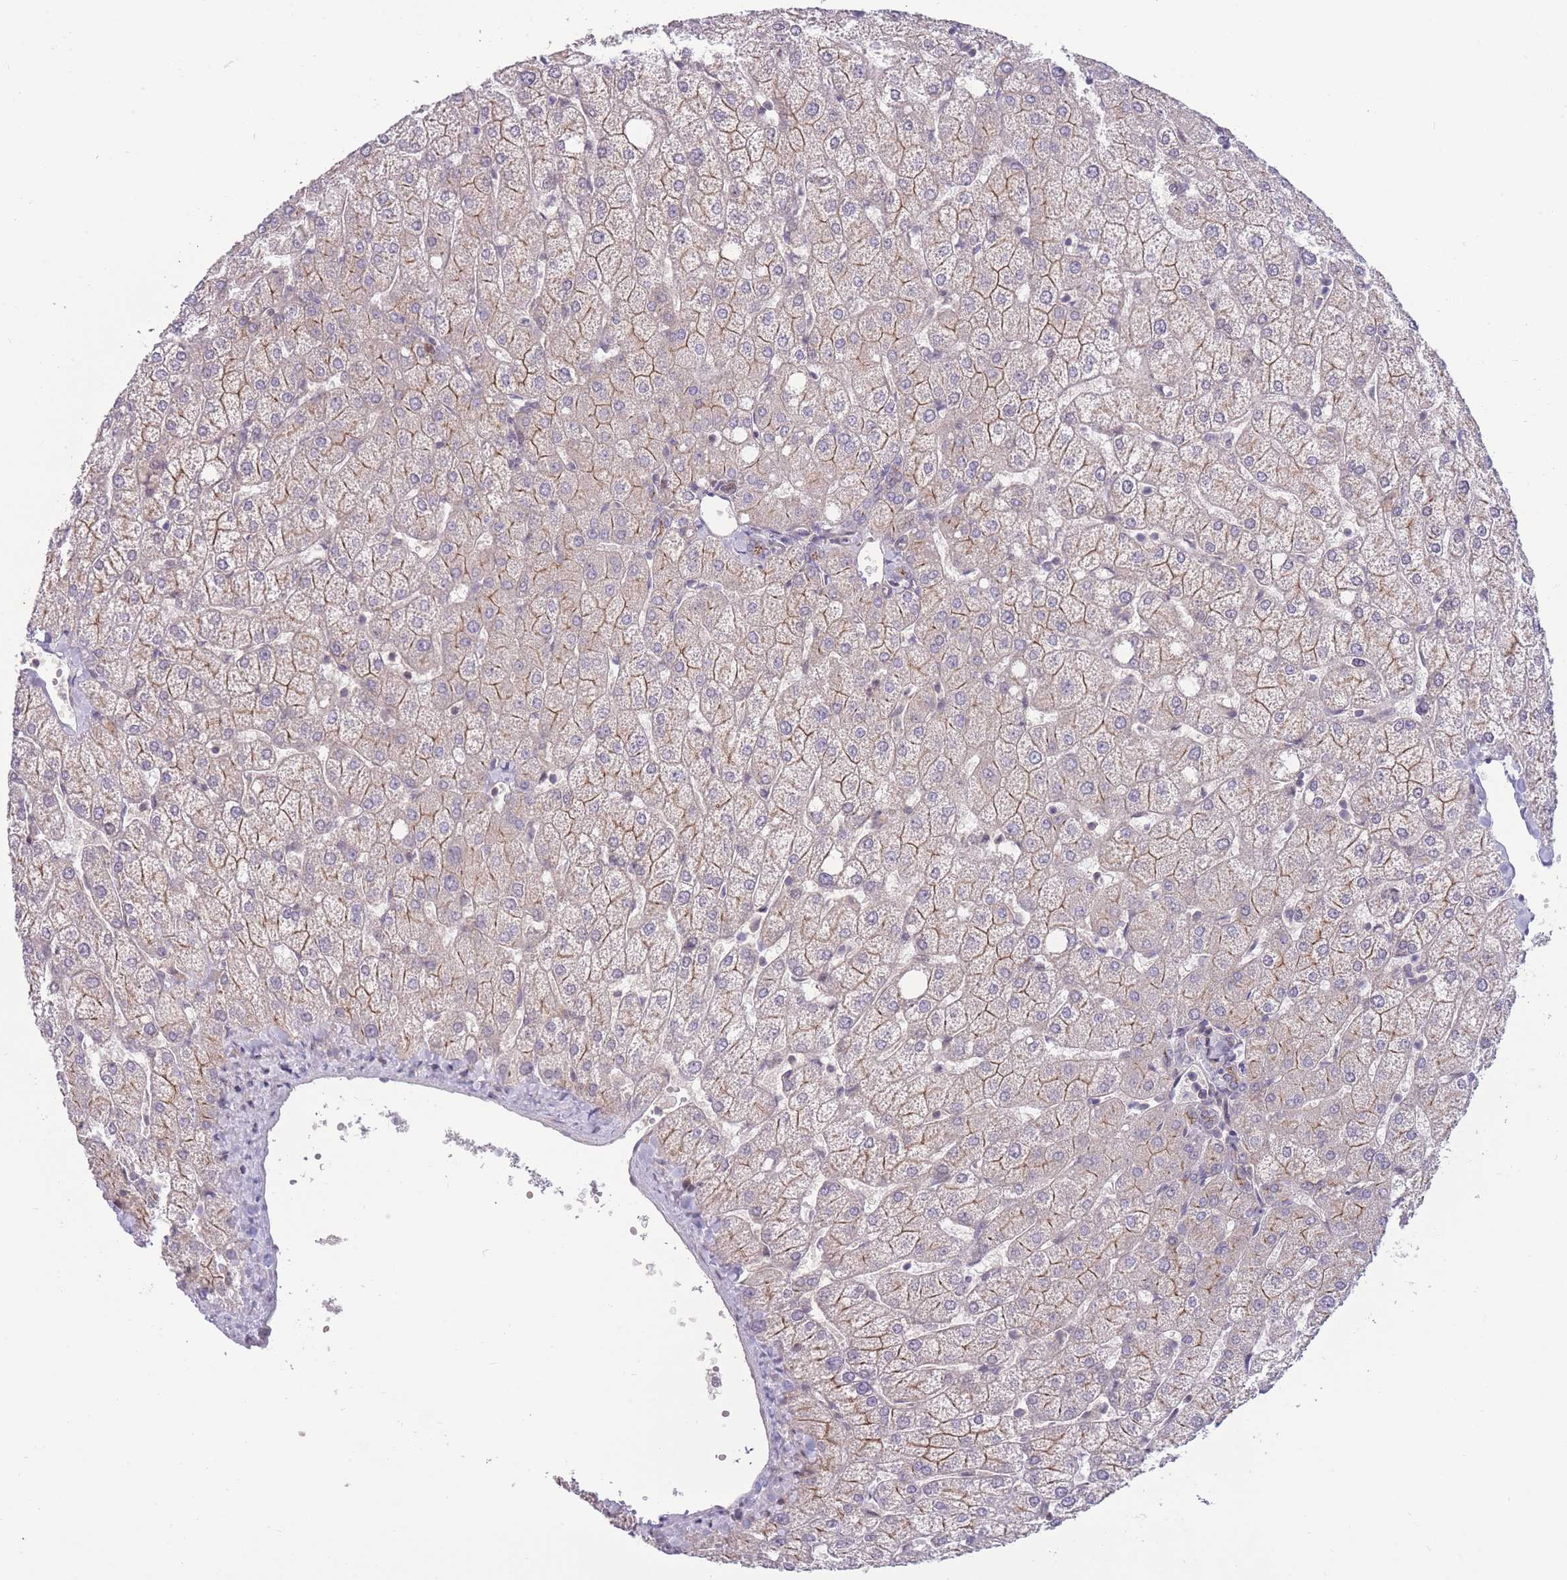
{"staining": {"intensity": "negative", "quantity": "none", "location": "none"}, "tissue": "liver", "cell_type": "Cholangiocytes", "image_type": "normal", "snomed": [{"axis": "morphology", "description": "Normal tissue, NOS"}, {"axis": "topography", "description": "Liver"}], "caption": "Micrograph shows no significant protein staining in cholangiocytes of normal liver.", "gene": "RIC8A", "patient": {"sex": "female", "age": 54}}